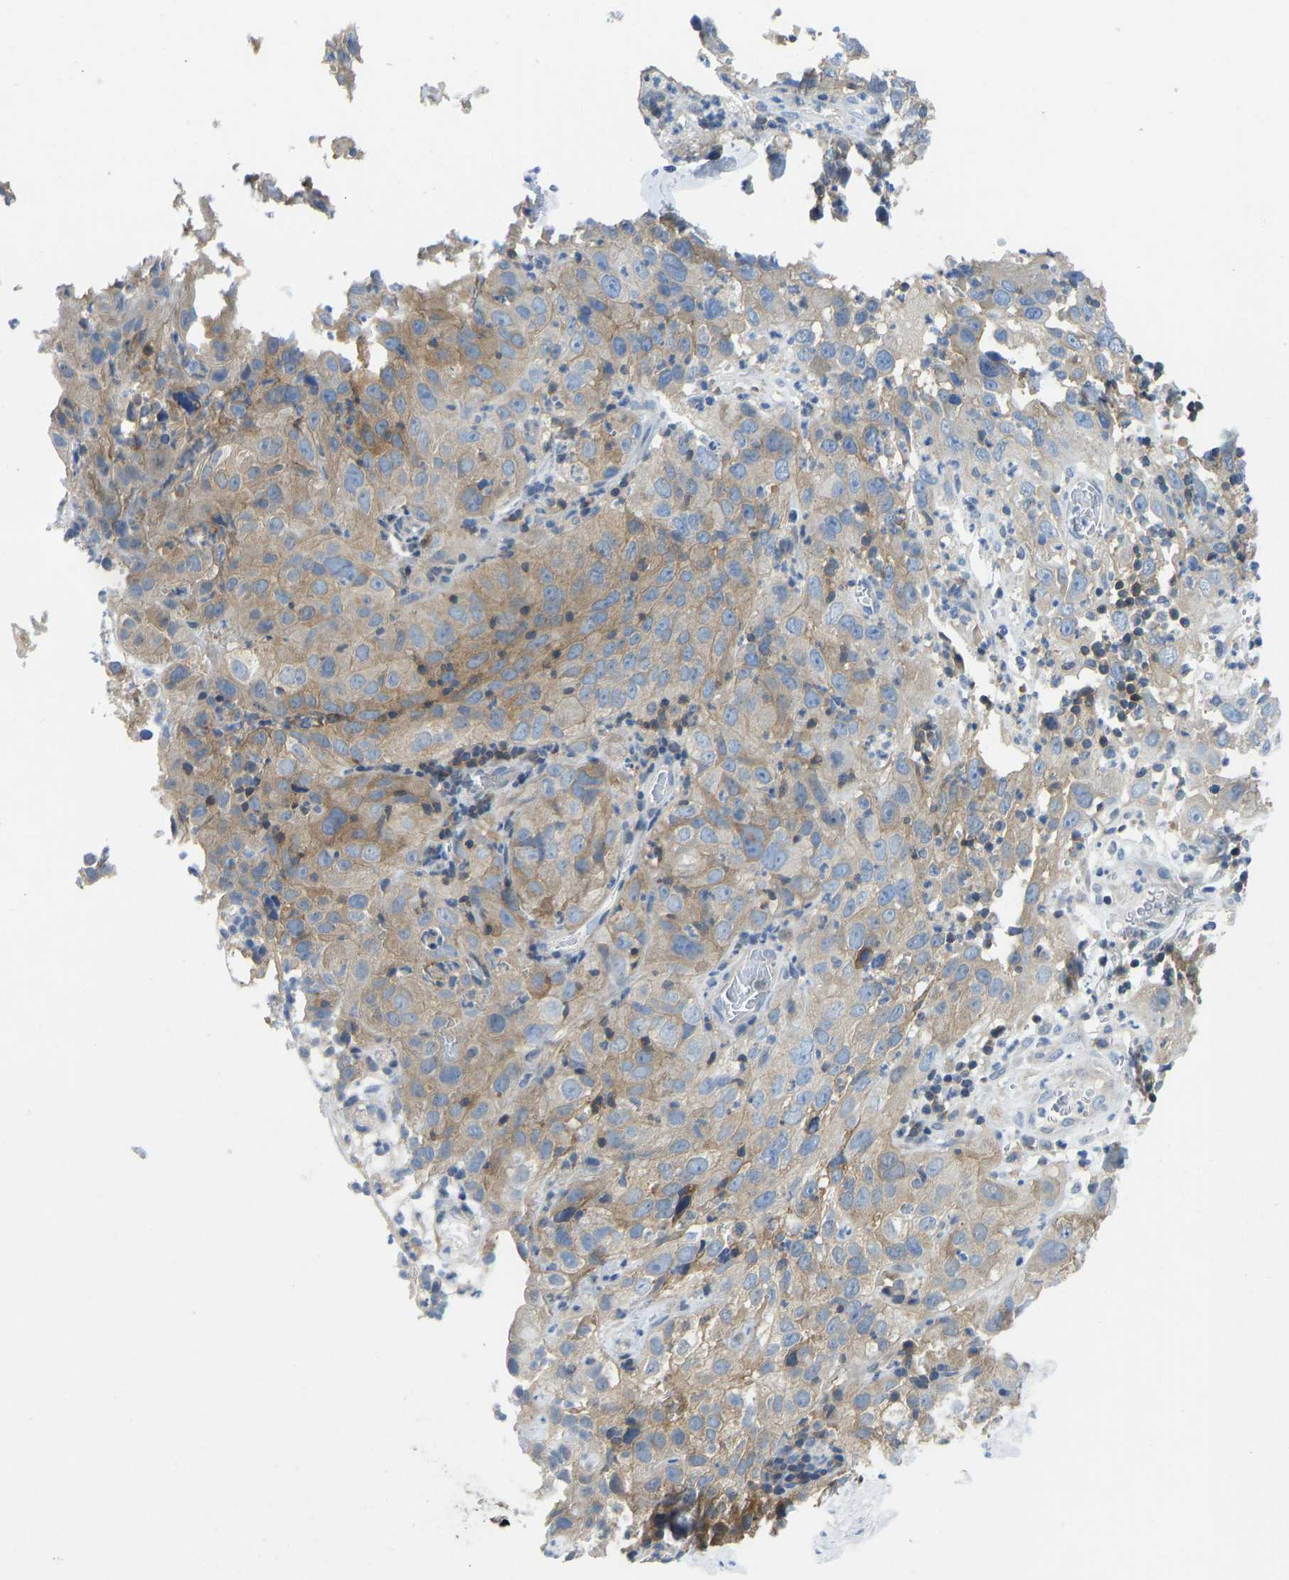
{"staining": {"intensity": "moderate", "quantity": "25%-75%", "location": "cytoplasmic/membranous"}, "tissue": "cervical cancer", "cell_type": "Tumor cells", "image_type": "cancer", "snomed": [{"axis": "morphology", "description": "Squamous cell carcinoma, NOS"}, {"axis": "topography", "description": "Cervix"}], "caption": "Human squamous cell carcinoma (cervical) stained for a protein (brown) demonstrates moderate cytoplasmic/membranous positive expression in about 25%-75% of tumor cells.", "gene": "NDRG3", "patient": {"sex": "female", "age": 32}}